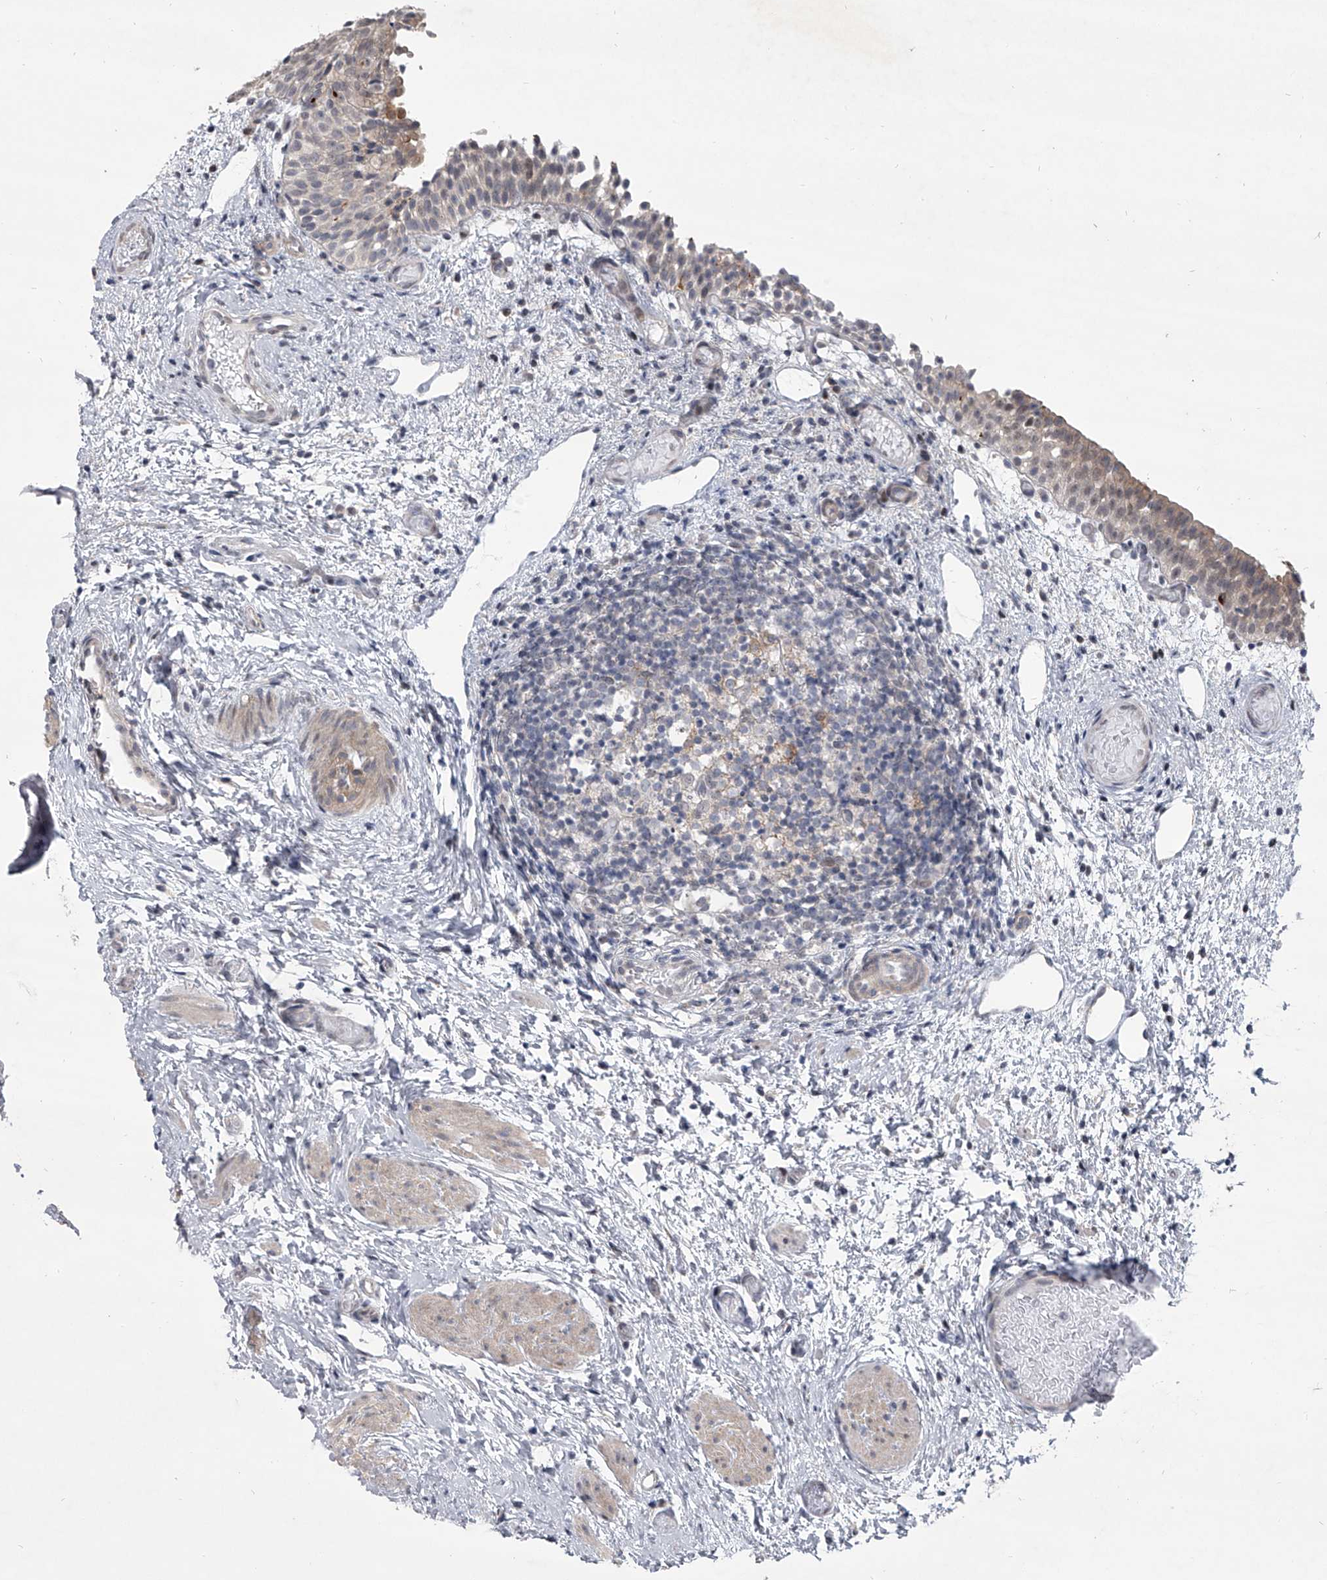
{"staining": {"intensity": "moderate", "quantity": "<25%", "location": "cytoplasmic/membranous"}, "tissue": "urinary bladder", "cell_type": "Urothelial cells", "image_type": "normal", "snomed": [{"axis": "morphology", "description": "Normal tissue, NOS"}, {"axis": "topography", "description": "Urinary bladder"}], "caption": "High-magnification brightfield microscopy of normal urinary bladder stained with DAB (3,3'-diaminobenzidine) (brown) and counterstained with hematoxylin (blue). urothelial cells exhibit moderate cytoplasmic/membranous positivity is present in about<25% of cells.", "gene": "HEATR6", "patient": {"sex": "male", "age": 1}}